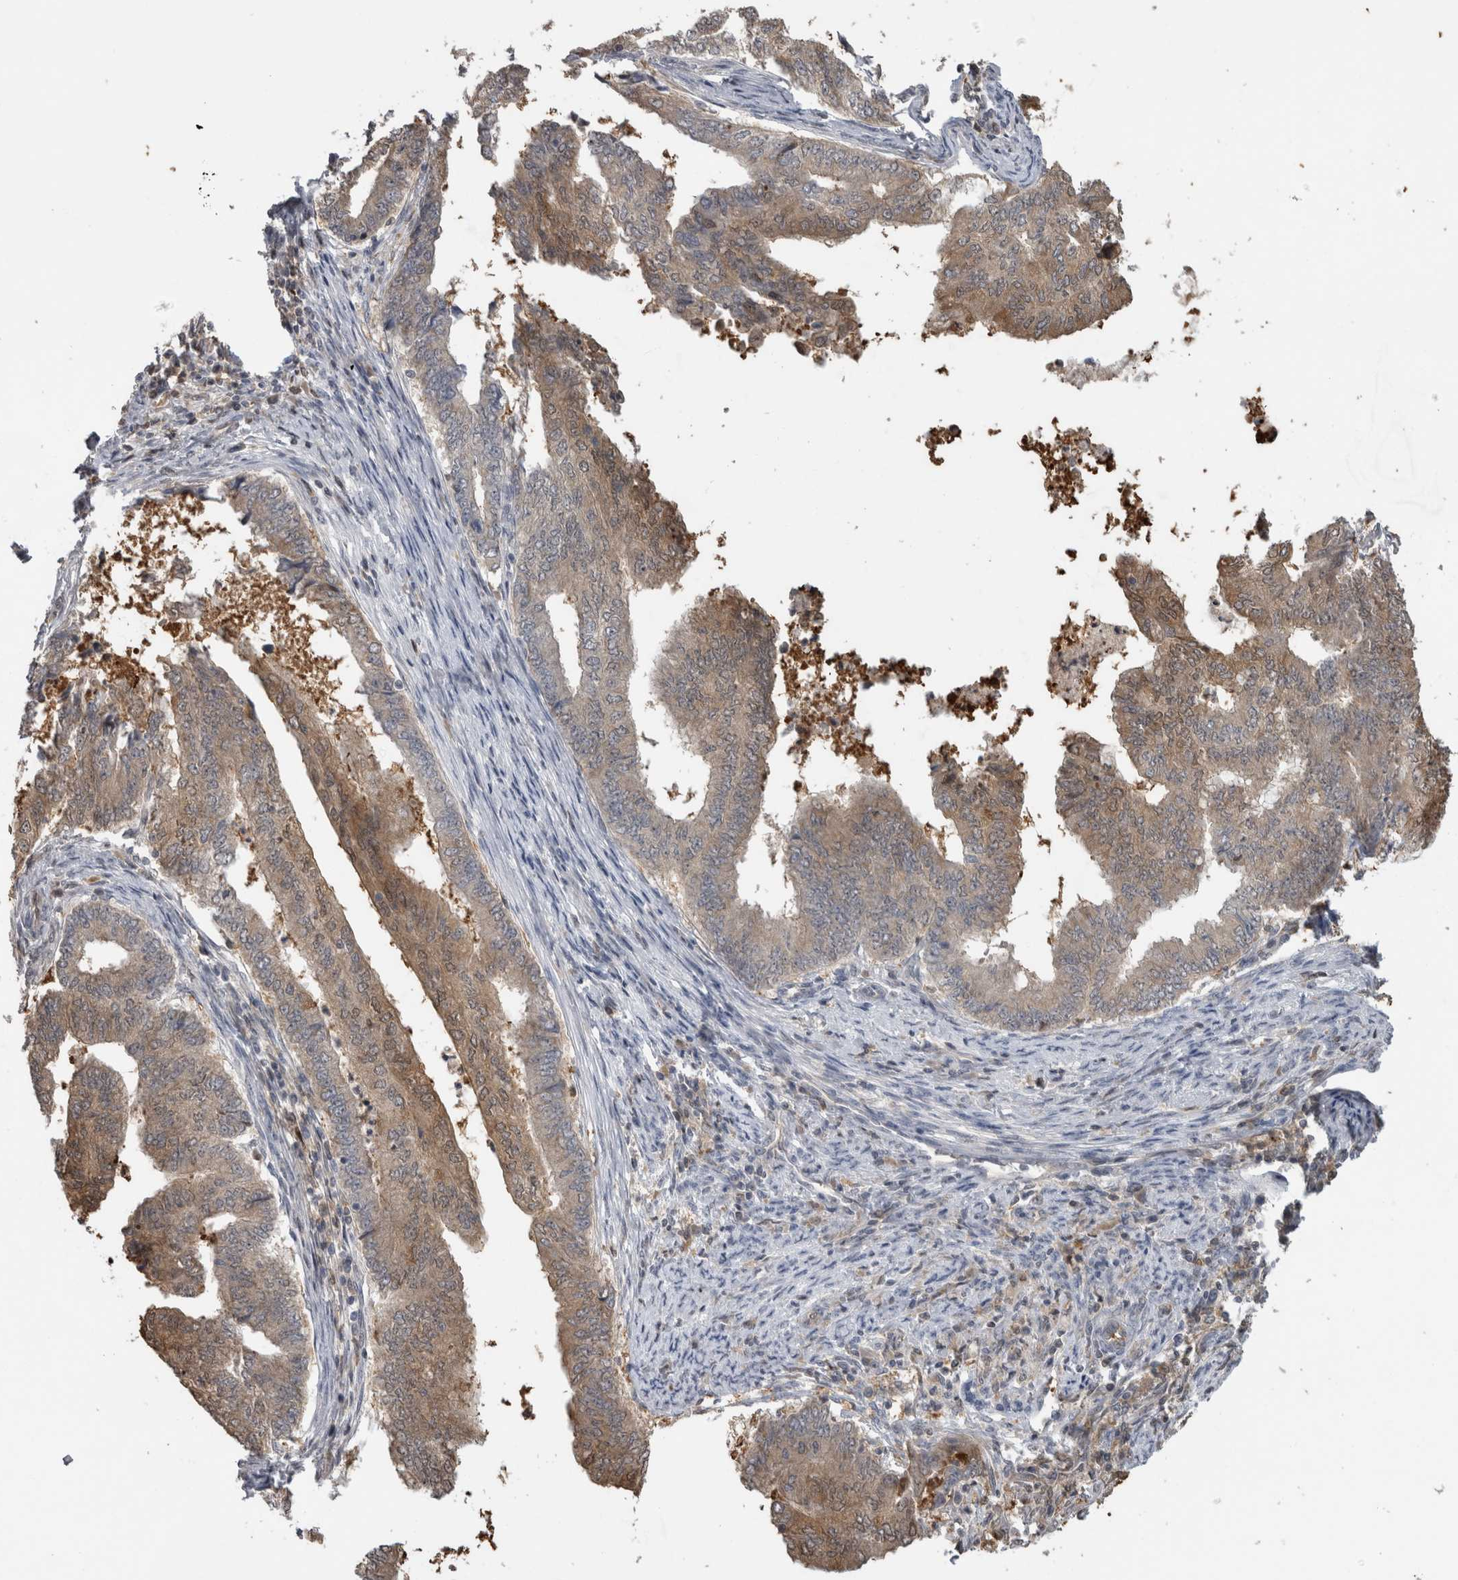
{"staining": {"intensity": "weak", "quantity": ">75%", "location": "cytoplasmic/membranous"}, "tissue": "endometrial cancer", "cell_type": "Tumor cells", "image_type": "cancer", "snomed": [{"axis": "morphology", "description": "Polyp, NOS"}, {"axis": "morphology", "description": "Adenocarcinoma, NOS"}, {"axis": "morphology", "description": "Adenoma, NOS"}, {"axis": "topography", "description": "Endometrium"}], "caption": "Endometrial cancer (adenoma) stained with immunohistochemistry (IHC) demonstrates weak cytoplasmic/membranous positivity in about >75% of tumor cells. Ihc stains the protein of interest in brown and the nuclei are stained blue.", "gene": "USH1G", "patient": {"sex": "female", "age": 79}}